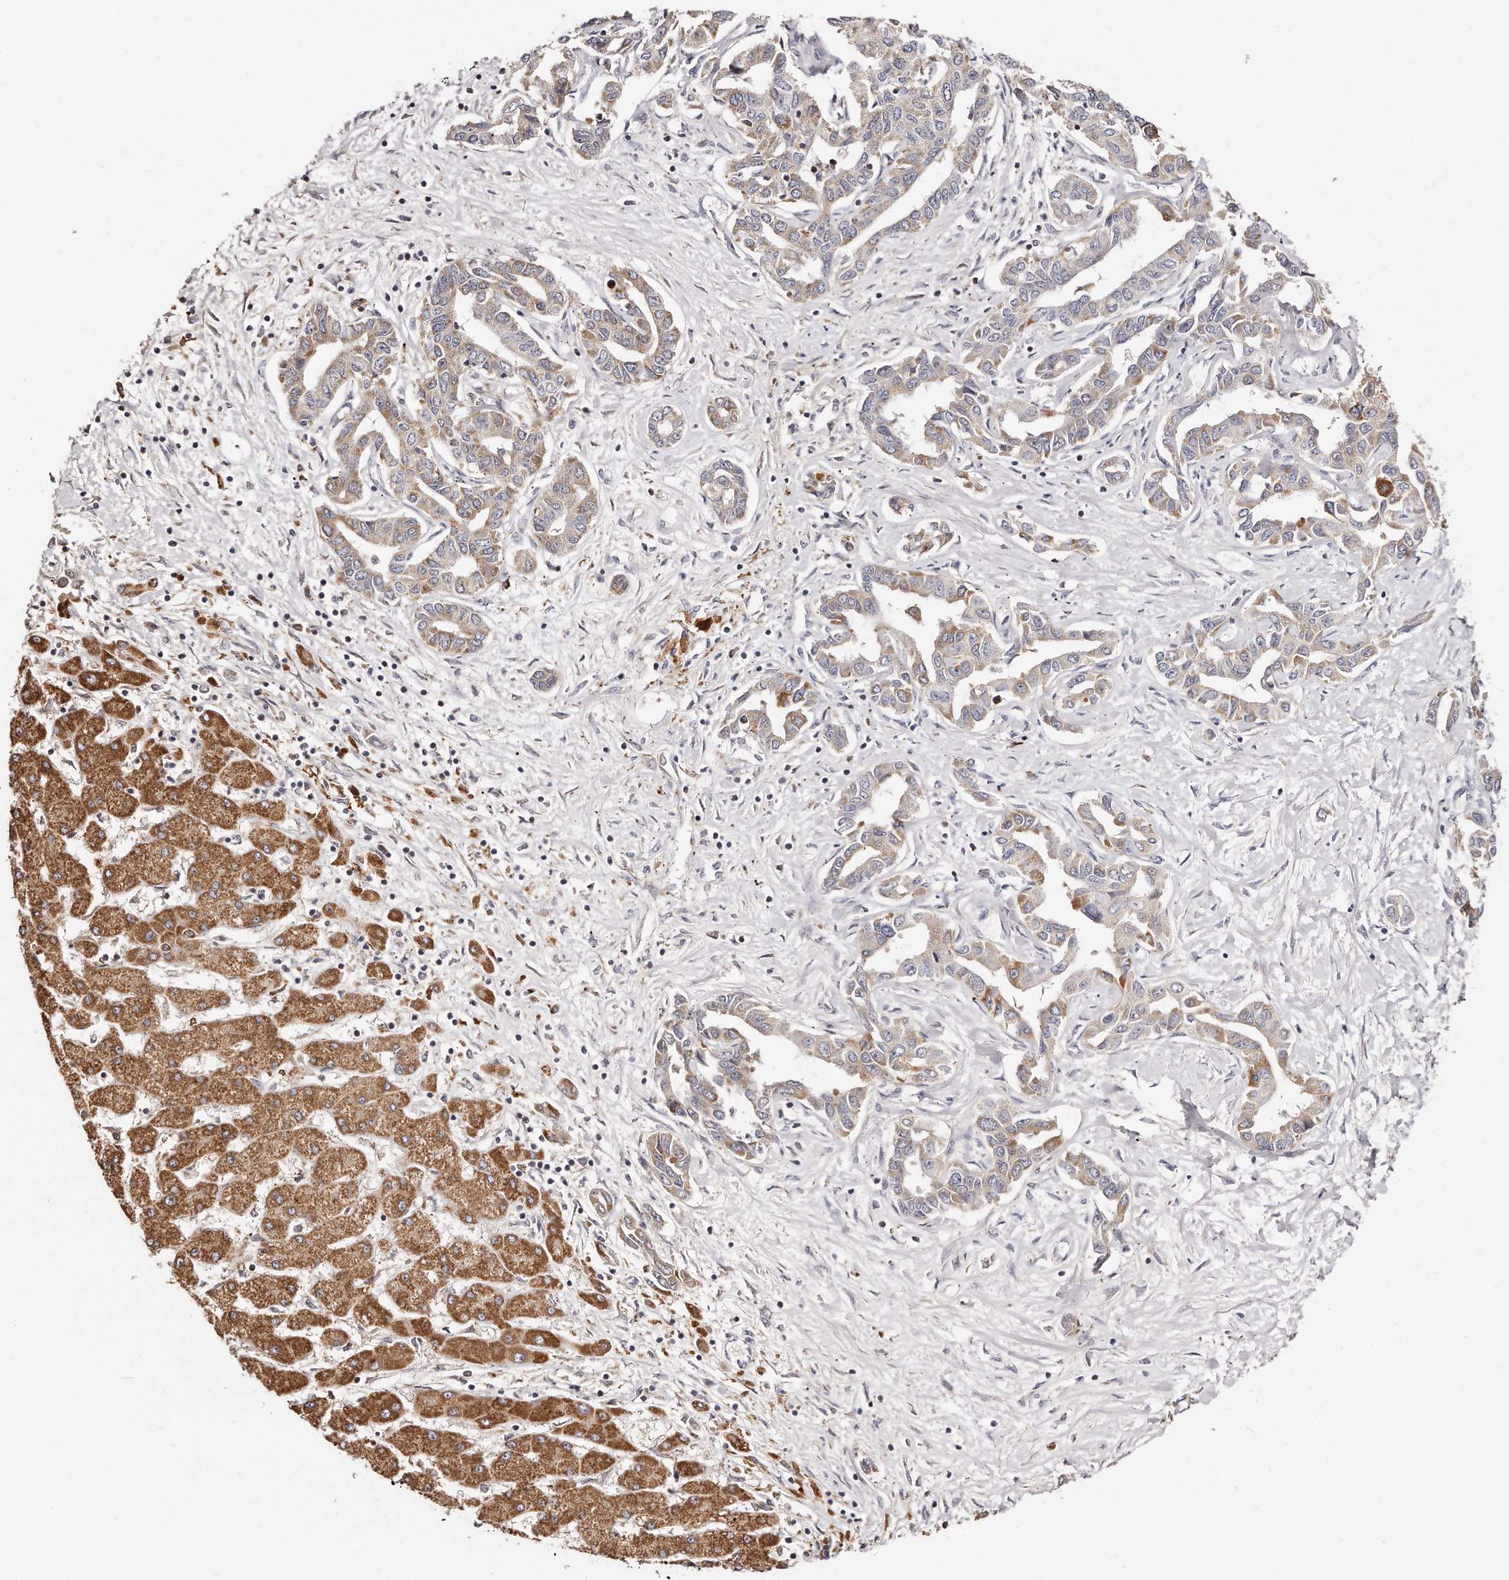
{"staining": {"intensity": "moderate", "quantity": "25%-75%", "location": "cytoplasmic/membranous"}, "tissue": "liver cancer", "cell_type": "Tumor cells", "image_type": "cancer", "snomed": [{"axis": "morphology", "description": "Cholangiocarcinoma"}, {"axis": "topography", "description": "Liver"}], "caption": "There is medium levels of moderate cytoplasmic/membranous expression in tumor cells of cholangiocarcinoma (liver), as demonstrated by immunohistochemical staining (brown color).", "gene": "RTKN", "patient": {"sex": "male", "age": 59}}